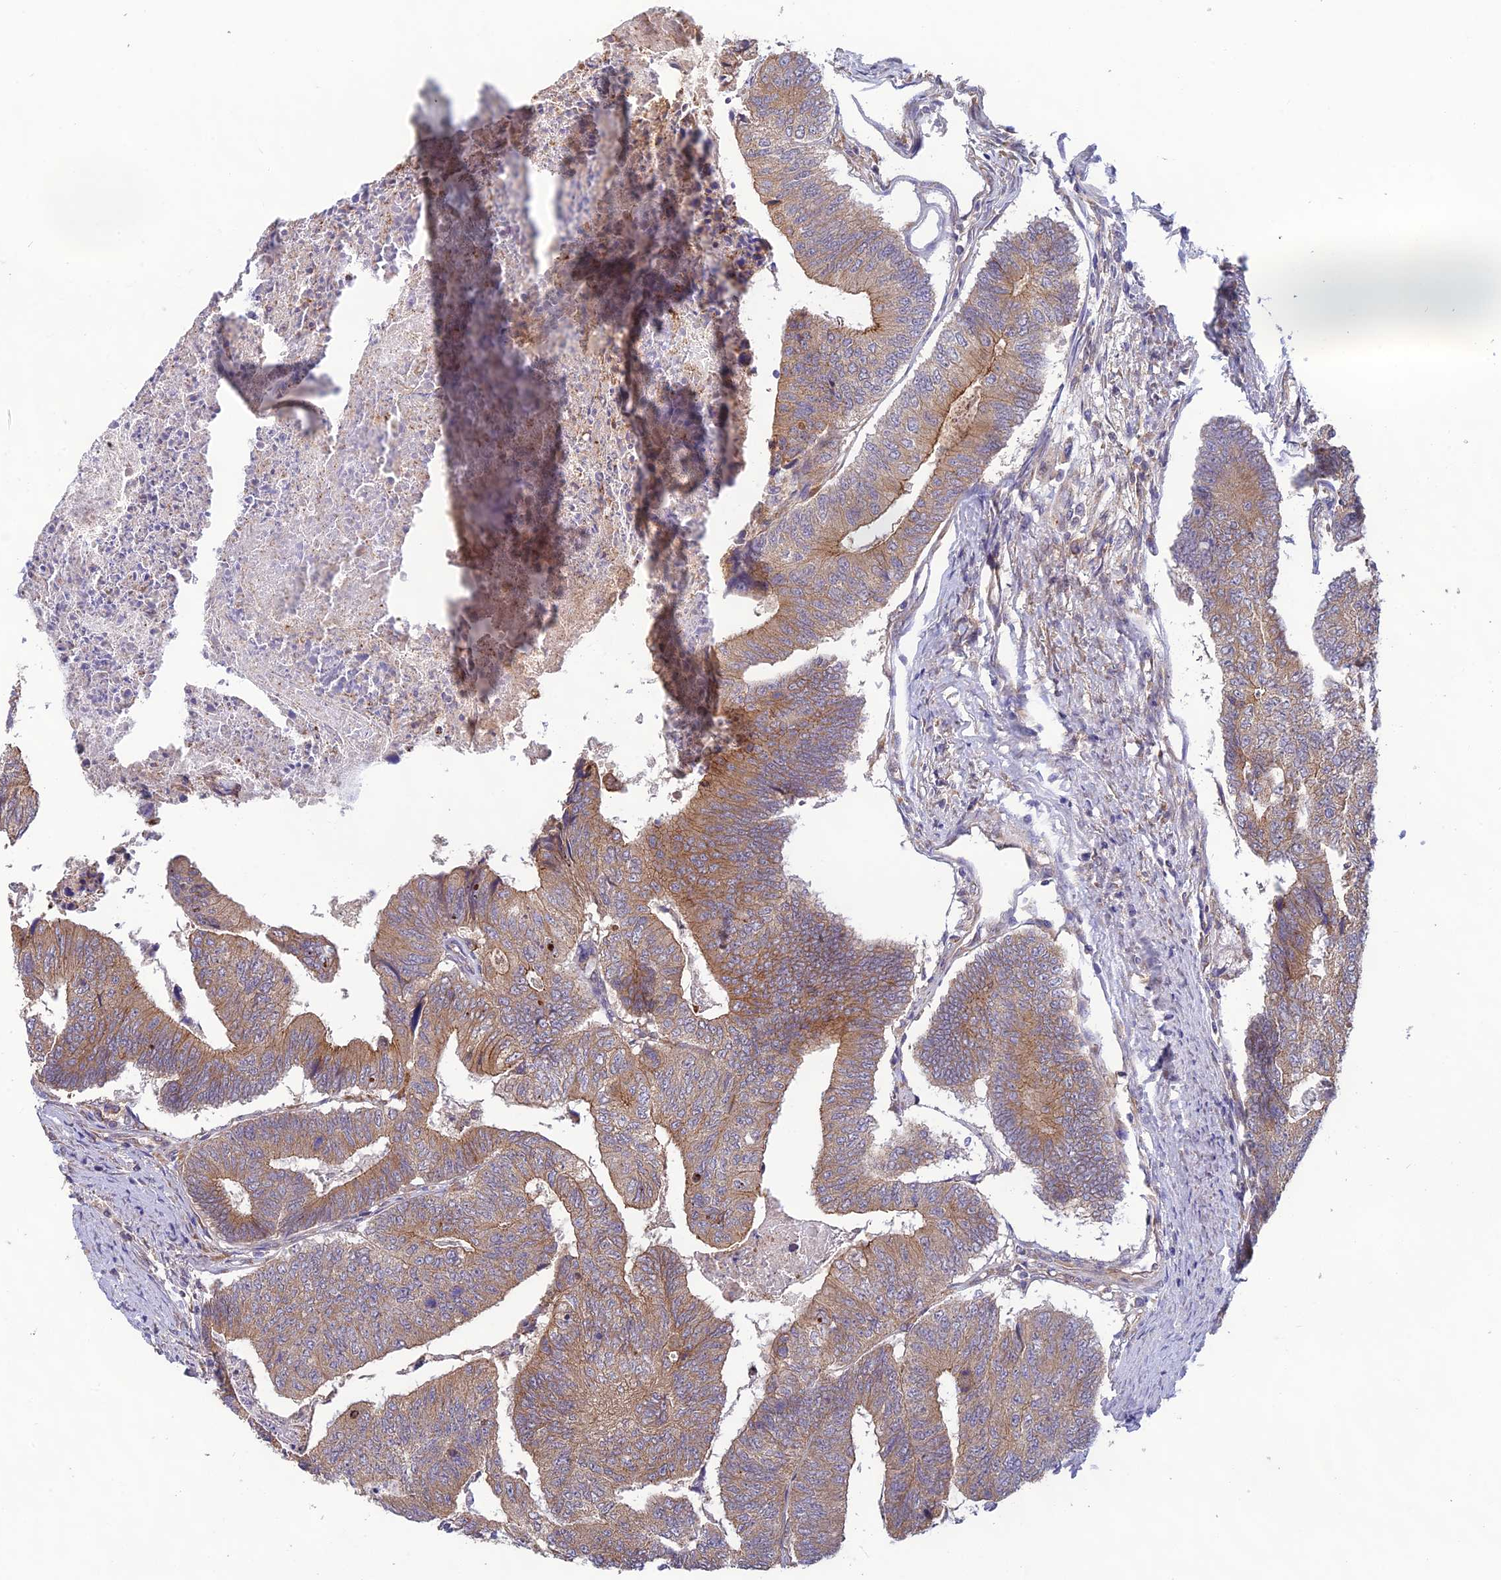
{"staining": {"intensity": "moderate", "quantity": ">75%", "location": "cytoplasmic/membranous"}, "tissue": "colorectal cancer", "cell_type": "Tumor cells", "image_type": "cancer", "snomed": [{"axis": "morphology", "description": "Adenocarcinoma, NOS"}, {"axis": "topography", "description": "Colon"}], "caption": "The photomicrograph demonstrates immunohistochemical staining of adenocarcinoma (colorectal). There is moderate cytoplasmic/membranous positivity is seen in about >75% of tumor cells.", "gene": "MRNIP", "patient": {"sex": "female", "age": 67}}